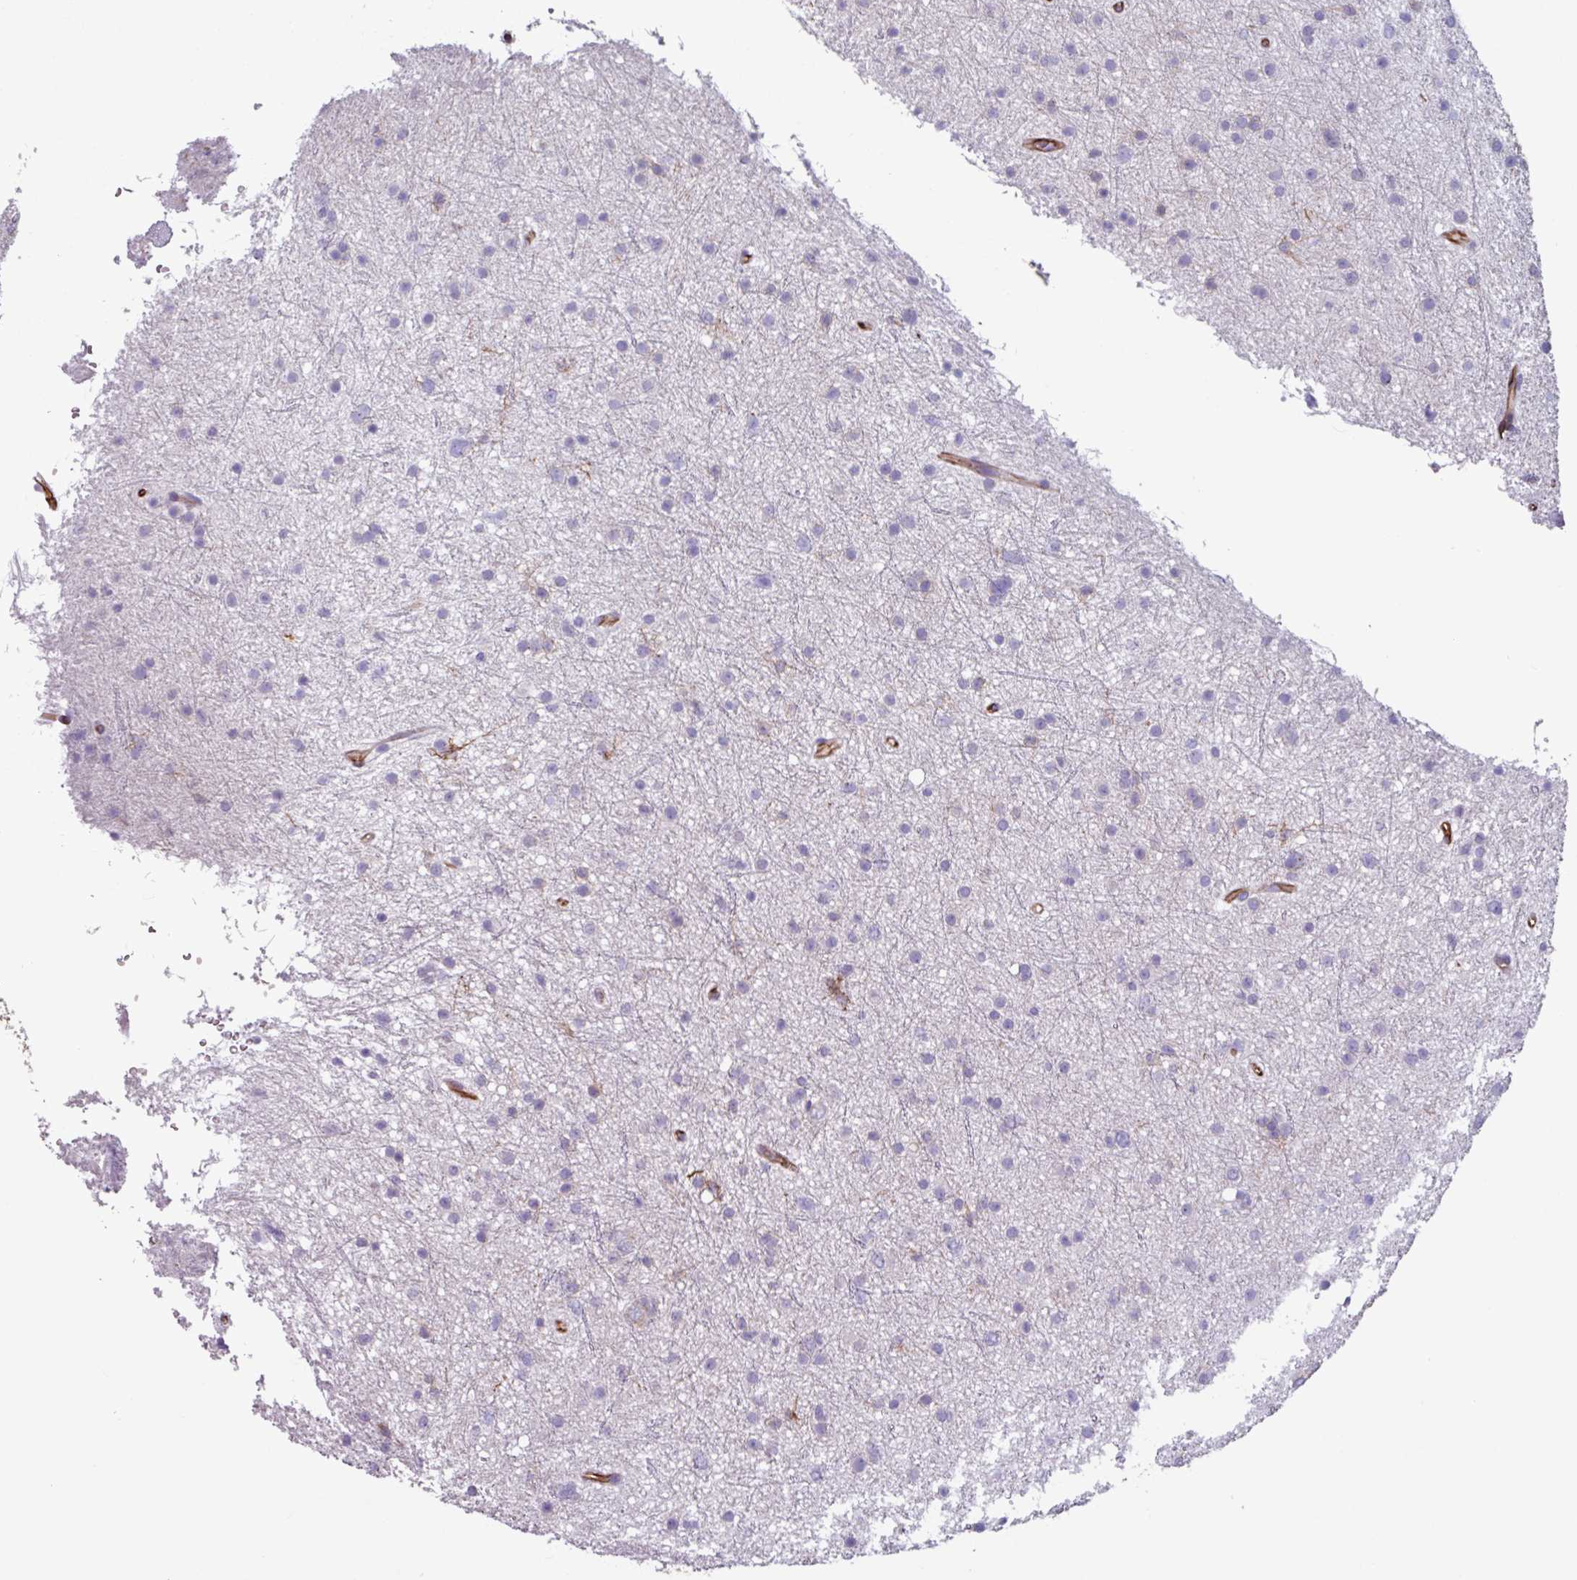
{"staining": {"intensity": "negative", "quantity": "none", "location": "none"}, "tissue": "glioma", "cell_type": "Tumor cells", "image_type": "cancer", "snomed": [{"axis": "morphology", "description": "Glioma, malignant, Low grade"}, {"axis": "topography", "description": "Cerebral cortex"}], "caption": "This is a image of IHC staining of malignant glioma (low-grade), which shows no staining in tumor cells.", "gene": "BTD", "patient": {"sex": "female", "age": 39}}